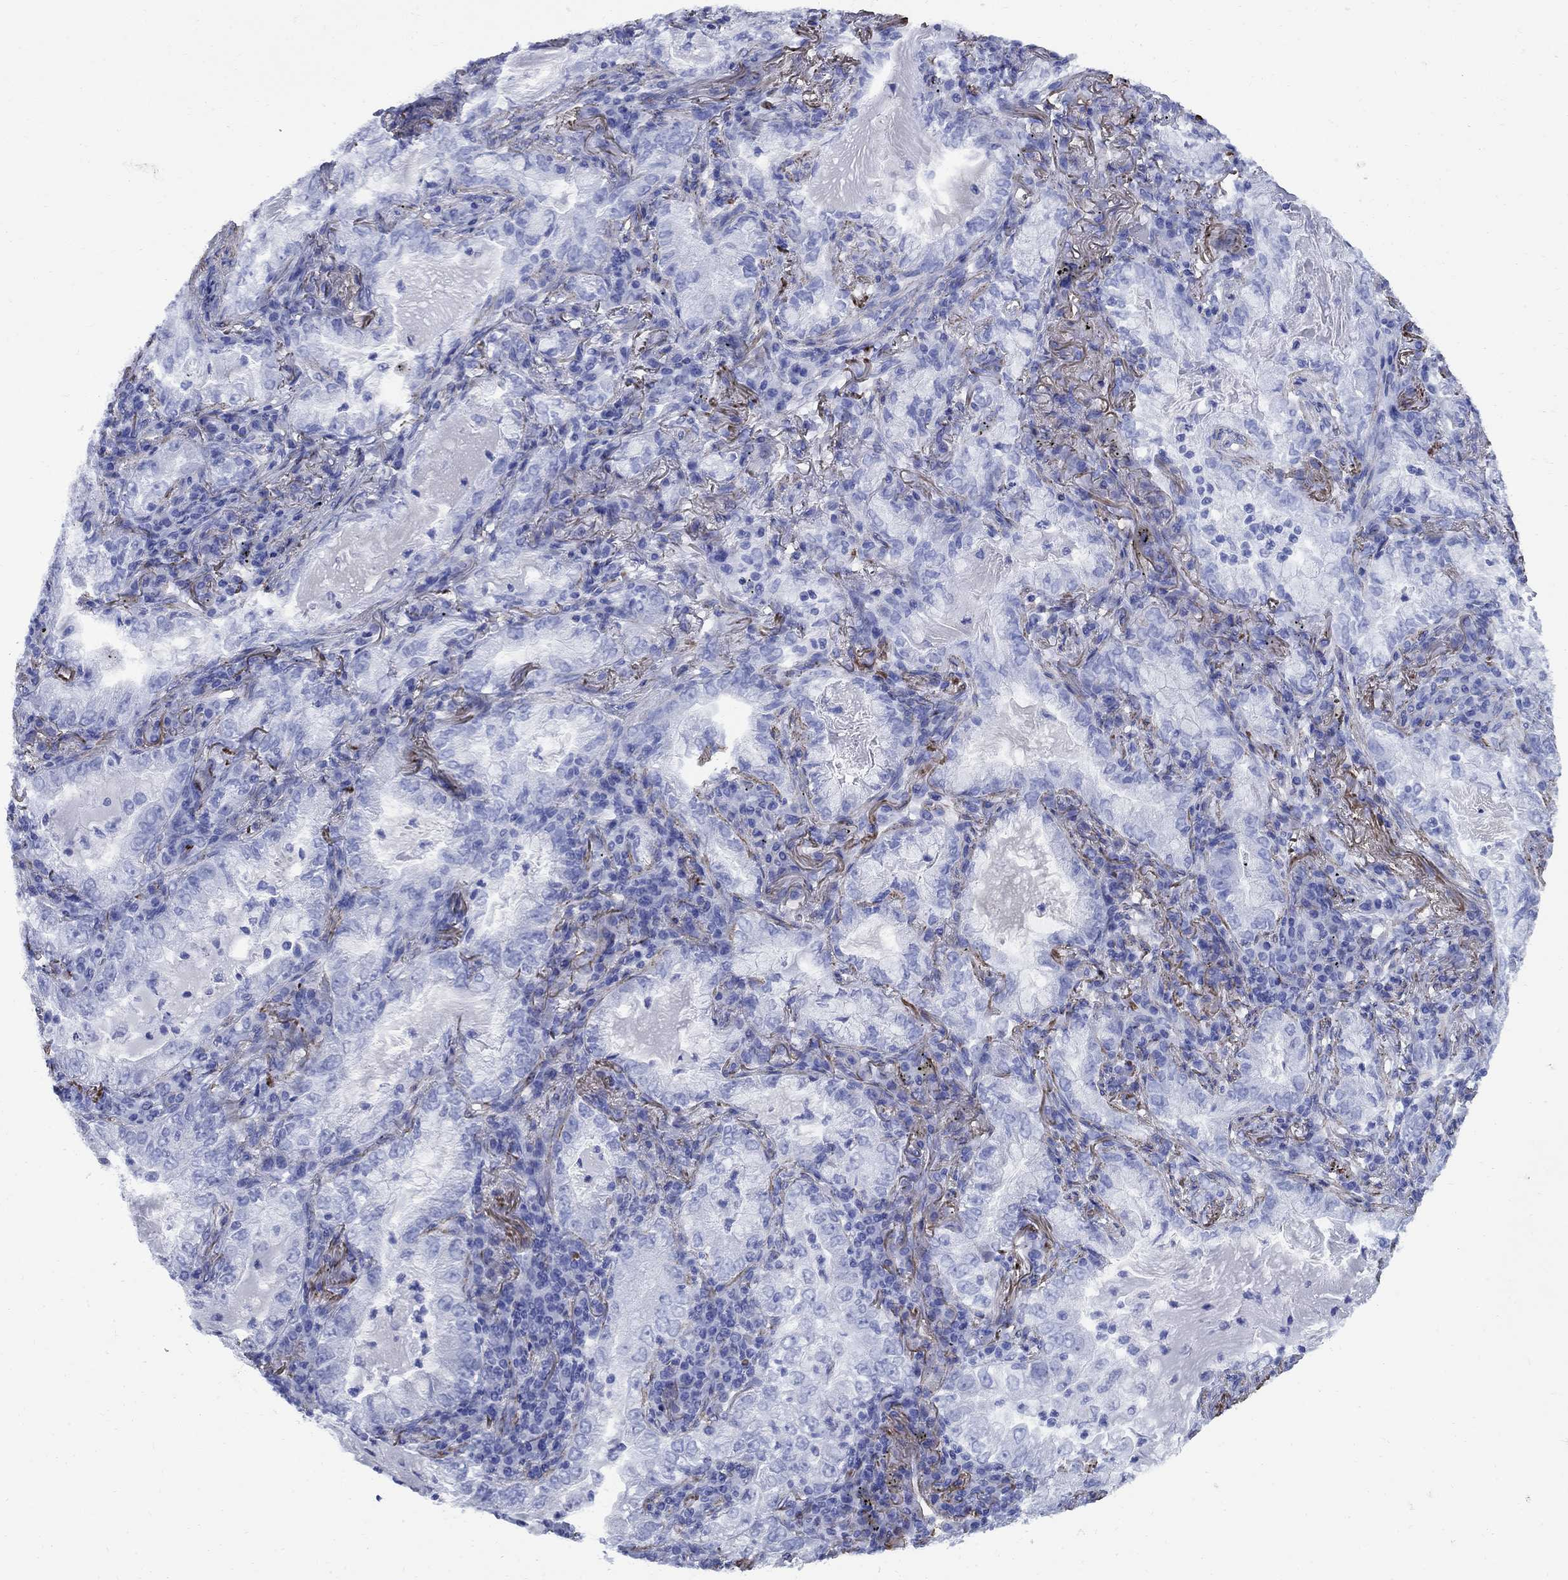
{"staining": {"intensity": "negative", "quantity": "none", "location": "none"}, "tissue": "lung cancer", "cell_type": "Tumor cells", "image_type": "cancer", "snomed": [{"axis": "morphology", "description": "Adenocarcinoma, NOS"}, {"axis": "topography", "description": "Lung"}], "caption": "The histopathology image exhibits no significant expression in tumor cells of lung cancer.", "gene": "VTN", "patient": {"sex": "female", "age": 73}}